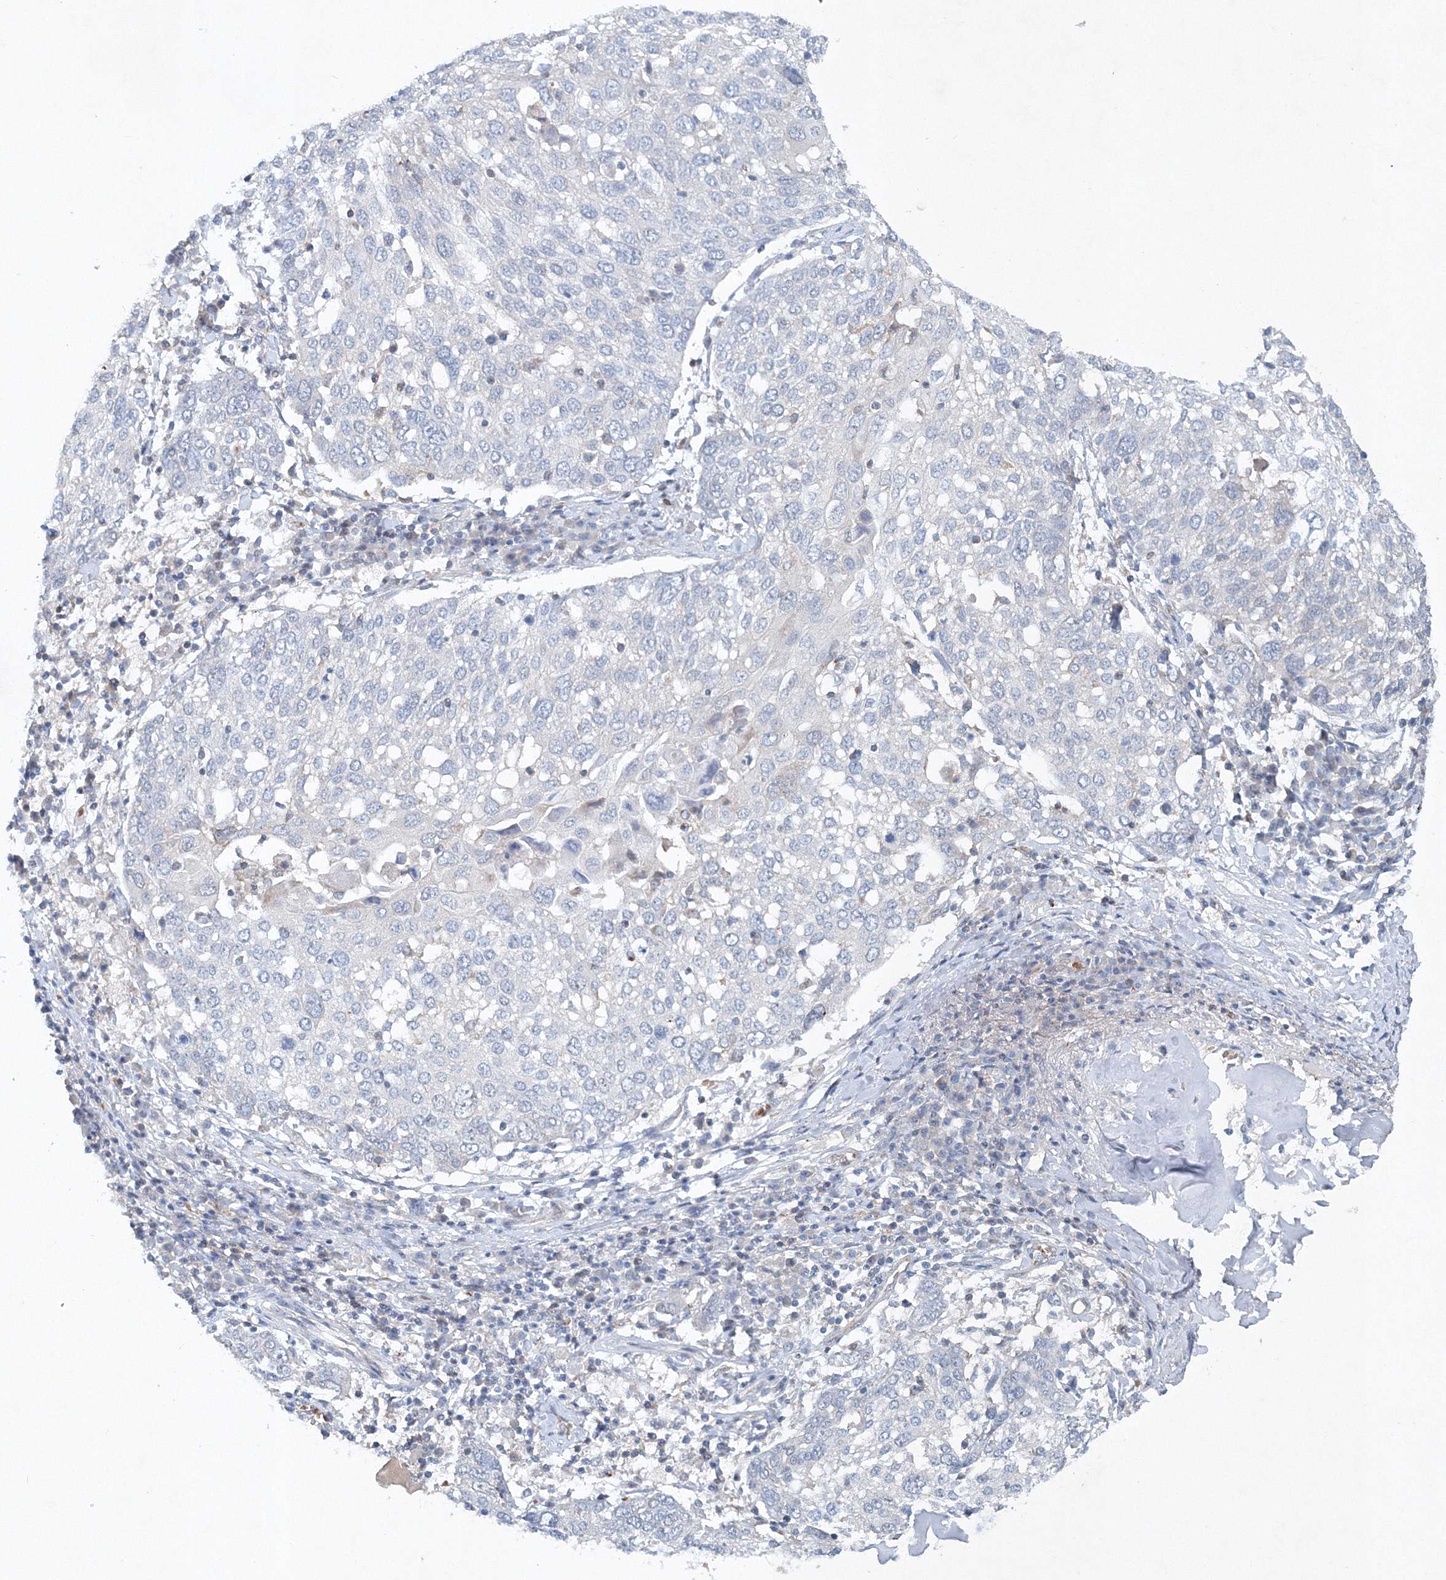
{"staining": {"intensity": "negative", "quantity": "none", "location": "none"}, "tissue": "lung cancer", "cell_type": "Tumor cells", "image_type": "cancer", "snomed": [{"axis": "morphology", "description": "Squamous cell carcinoma, NOS"}, {"axis": "topography", "description": "Lung"}], "caption": "Human lung squamous cell carcinoma stained for a protein using immunohistochemistry (IHC) shows no staining in tumor cells.", "gene": "SH3BP5", "patient": {"sex": "male", "age": 65}}